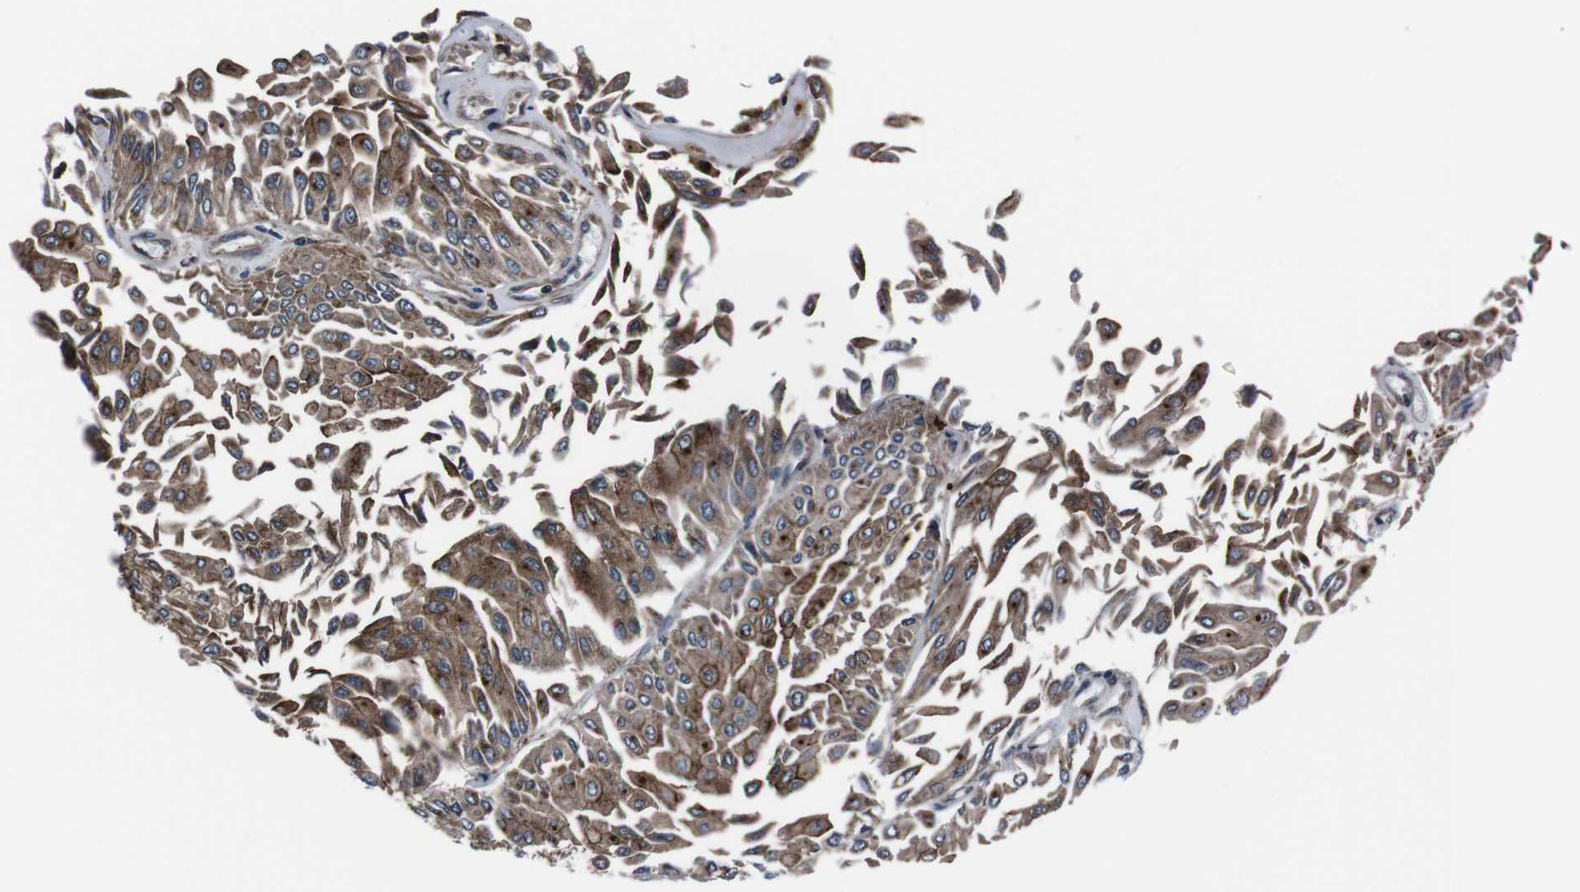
{"staining": {"intensity": "moderate", "quantity": ">75%", "location": "cytoplasmic/membranous"}, "tissue": "urothelial cancer", "cell_type": "Tumor cells", "image_type": "cancer", "snomed": [{"axis": "morphology", "description": "Urothelial carcinoma, Low grade"}, {"axis": "topography", "description": "Urinary bladder"}], "caption": "An IHC photomicrograph of neoplastic tissue is shown. Protein staining in brown shows moderate cytoplasmic/membranous positivity in urothelial carcinoma (low-grade) within tumor cells.", "gene": "EIF4A2", "patient": {"sex": "male", "age": 67}}